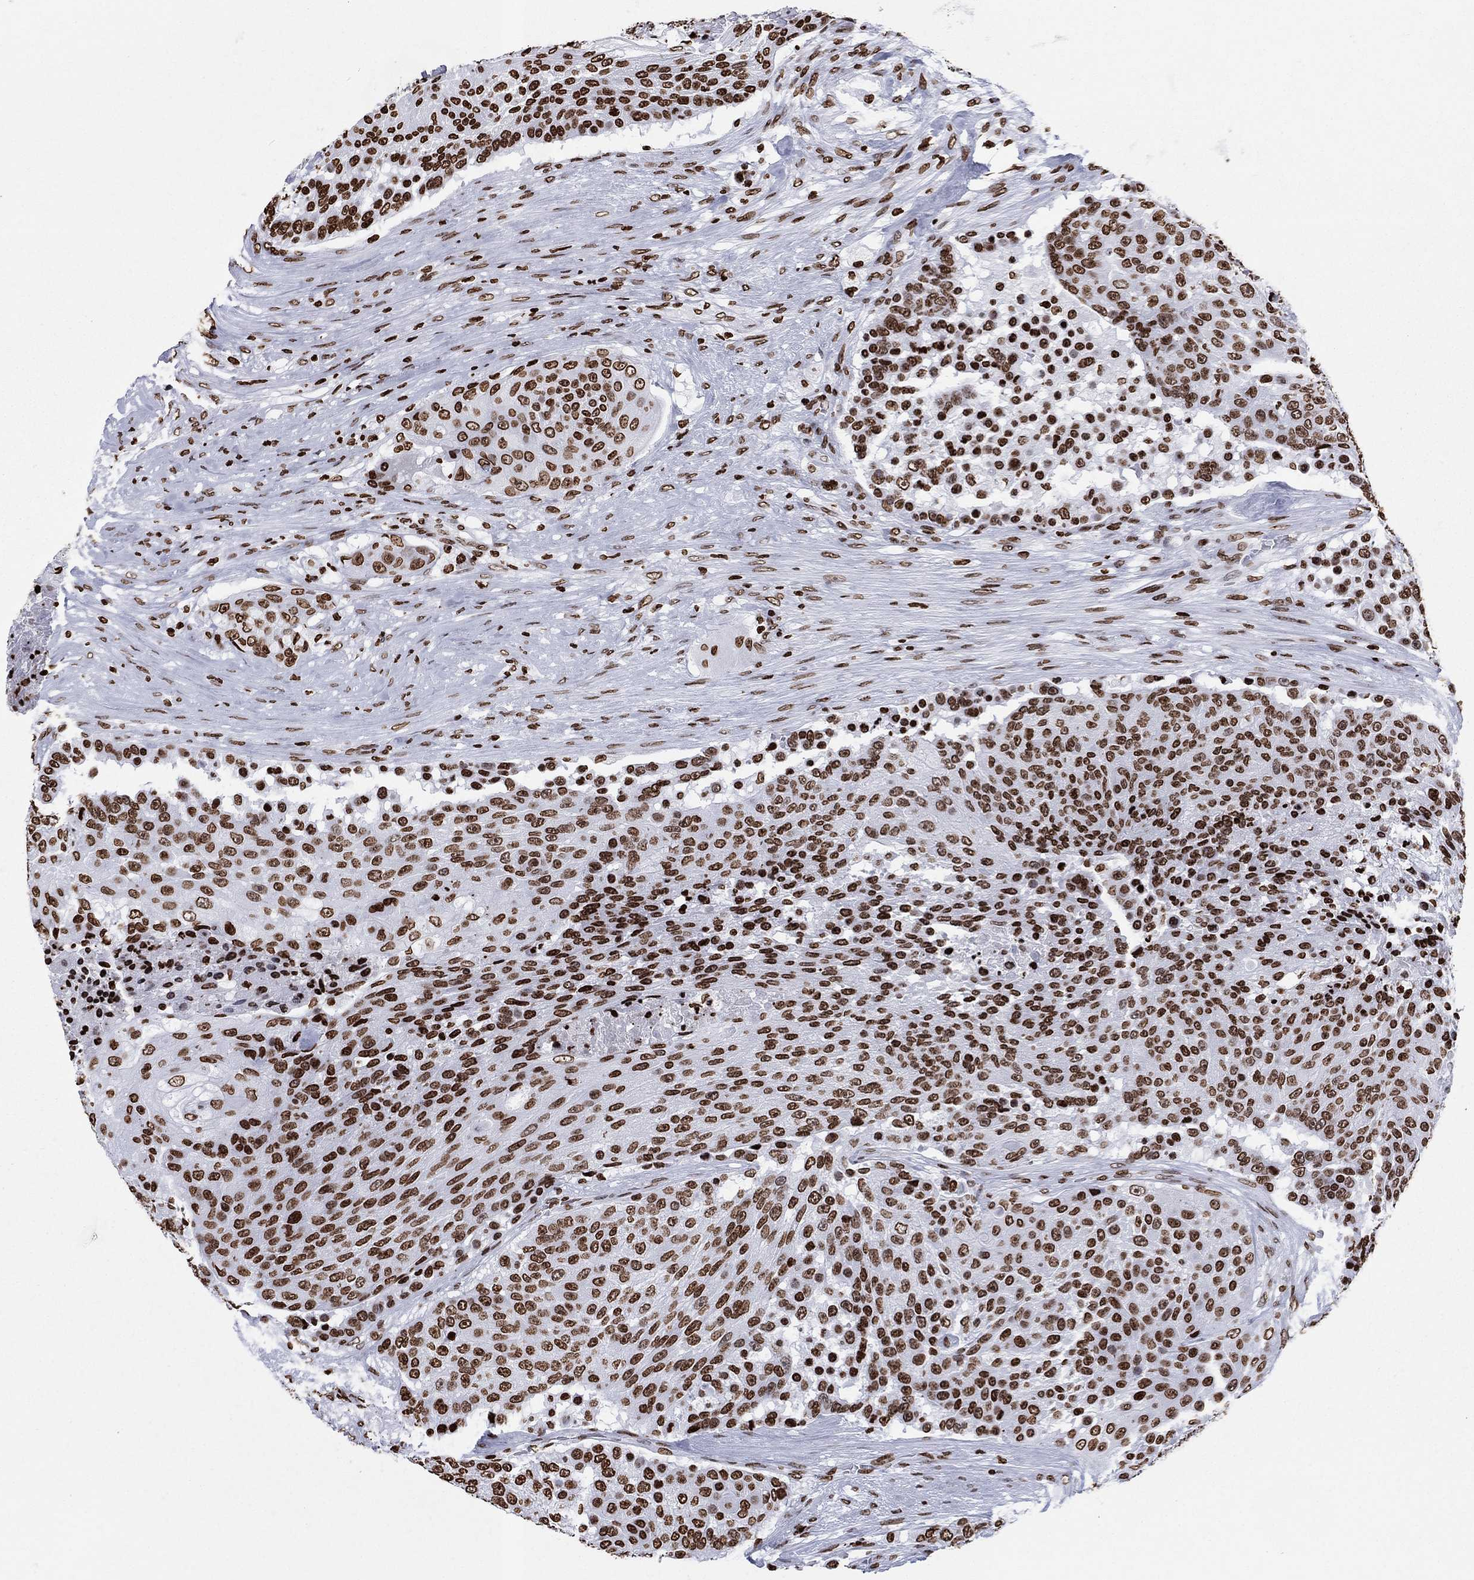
{"staining": {"intensity": "strong", "quantity": ">75%", "location": "nuclear"}, "tissue": "urothelial cancer", "cell_type": "Tumor cells", "image_type": "cancer", "snomed": [{"axis": "morphology", "description": "Urothelial carcinoma, High grade"}, {"axis": "topography", "description": "Urinary bladder"}], "caption": "Protein staining demonstrates strong nuclear positivity in about >75% of tumor cells in urothelial cancer.", "gene": "H1-5", "patient": {"sex": "female", "age": 63}}